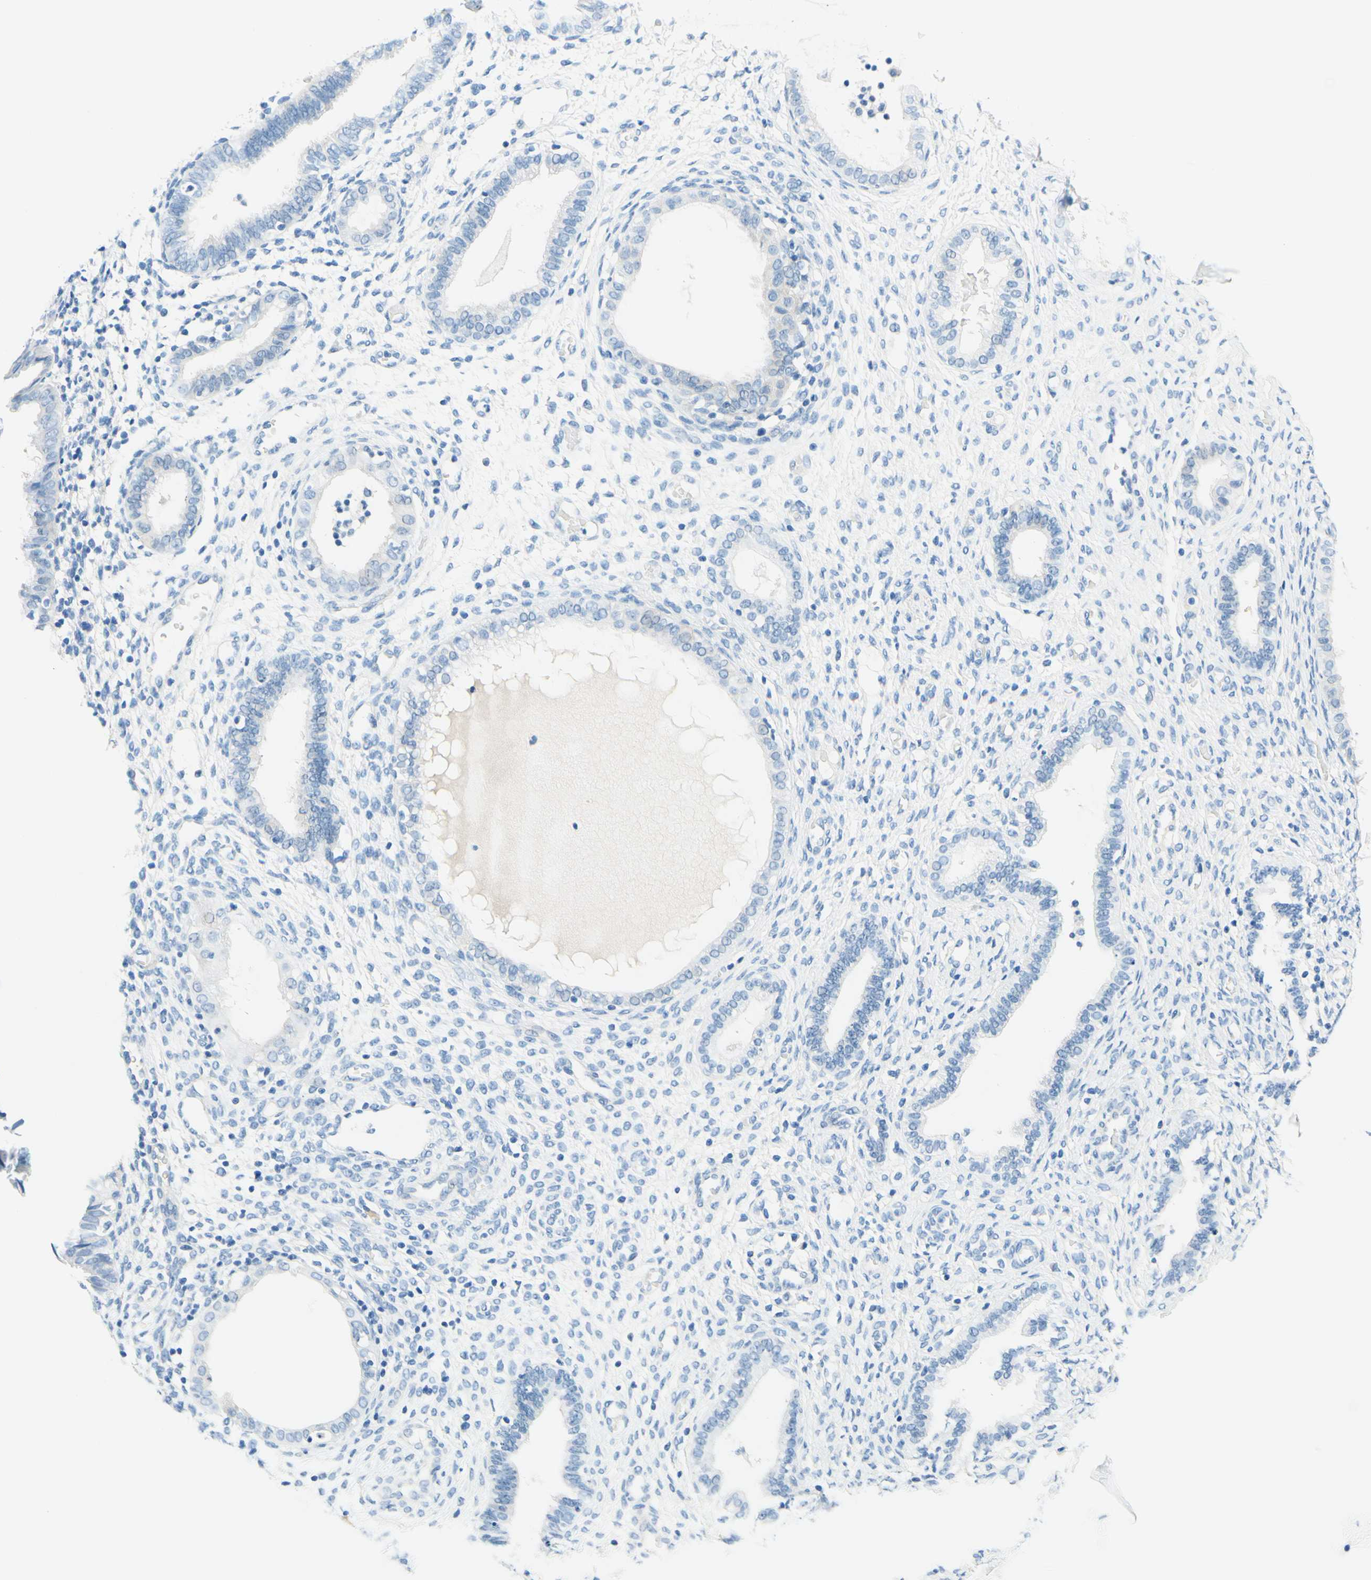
{"staining": {"intensity": "negative", "quantity": "none", "location": "none"}, "tissue": "endometrium", "cell_type": "Cells in endometrial stroma", "image_type": "normal", "snomed": [{"axis": "morphology", "description": "Normal tissue, NOS"}, {"axis": "topography", "description": "Endometrium"}], "caption": "This photomicrograph is of benign endometrium stained with immunohistochemistry to label a protein in brown with the nuclei are counter-stained blue. There is no staining in cells in endometrial stroma. The staining was performed using DAB (3,3'-diaminobenzidine) to visualize the protein expression in brown, while the nuclei were stained in blue with hematoxylin (Magnification: 20x).", "gene": "PASD1", "patient": {"sex": "female", "age": 61}}